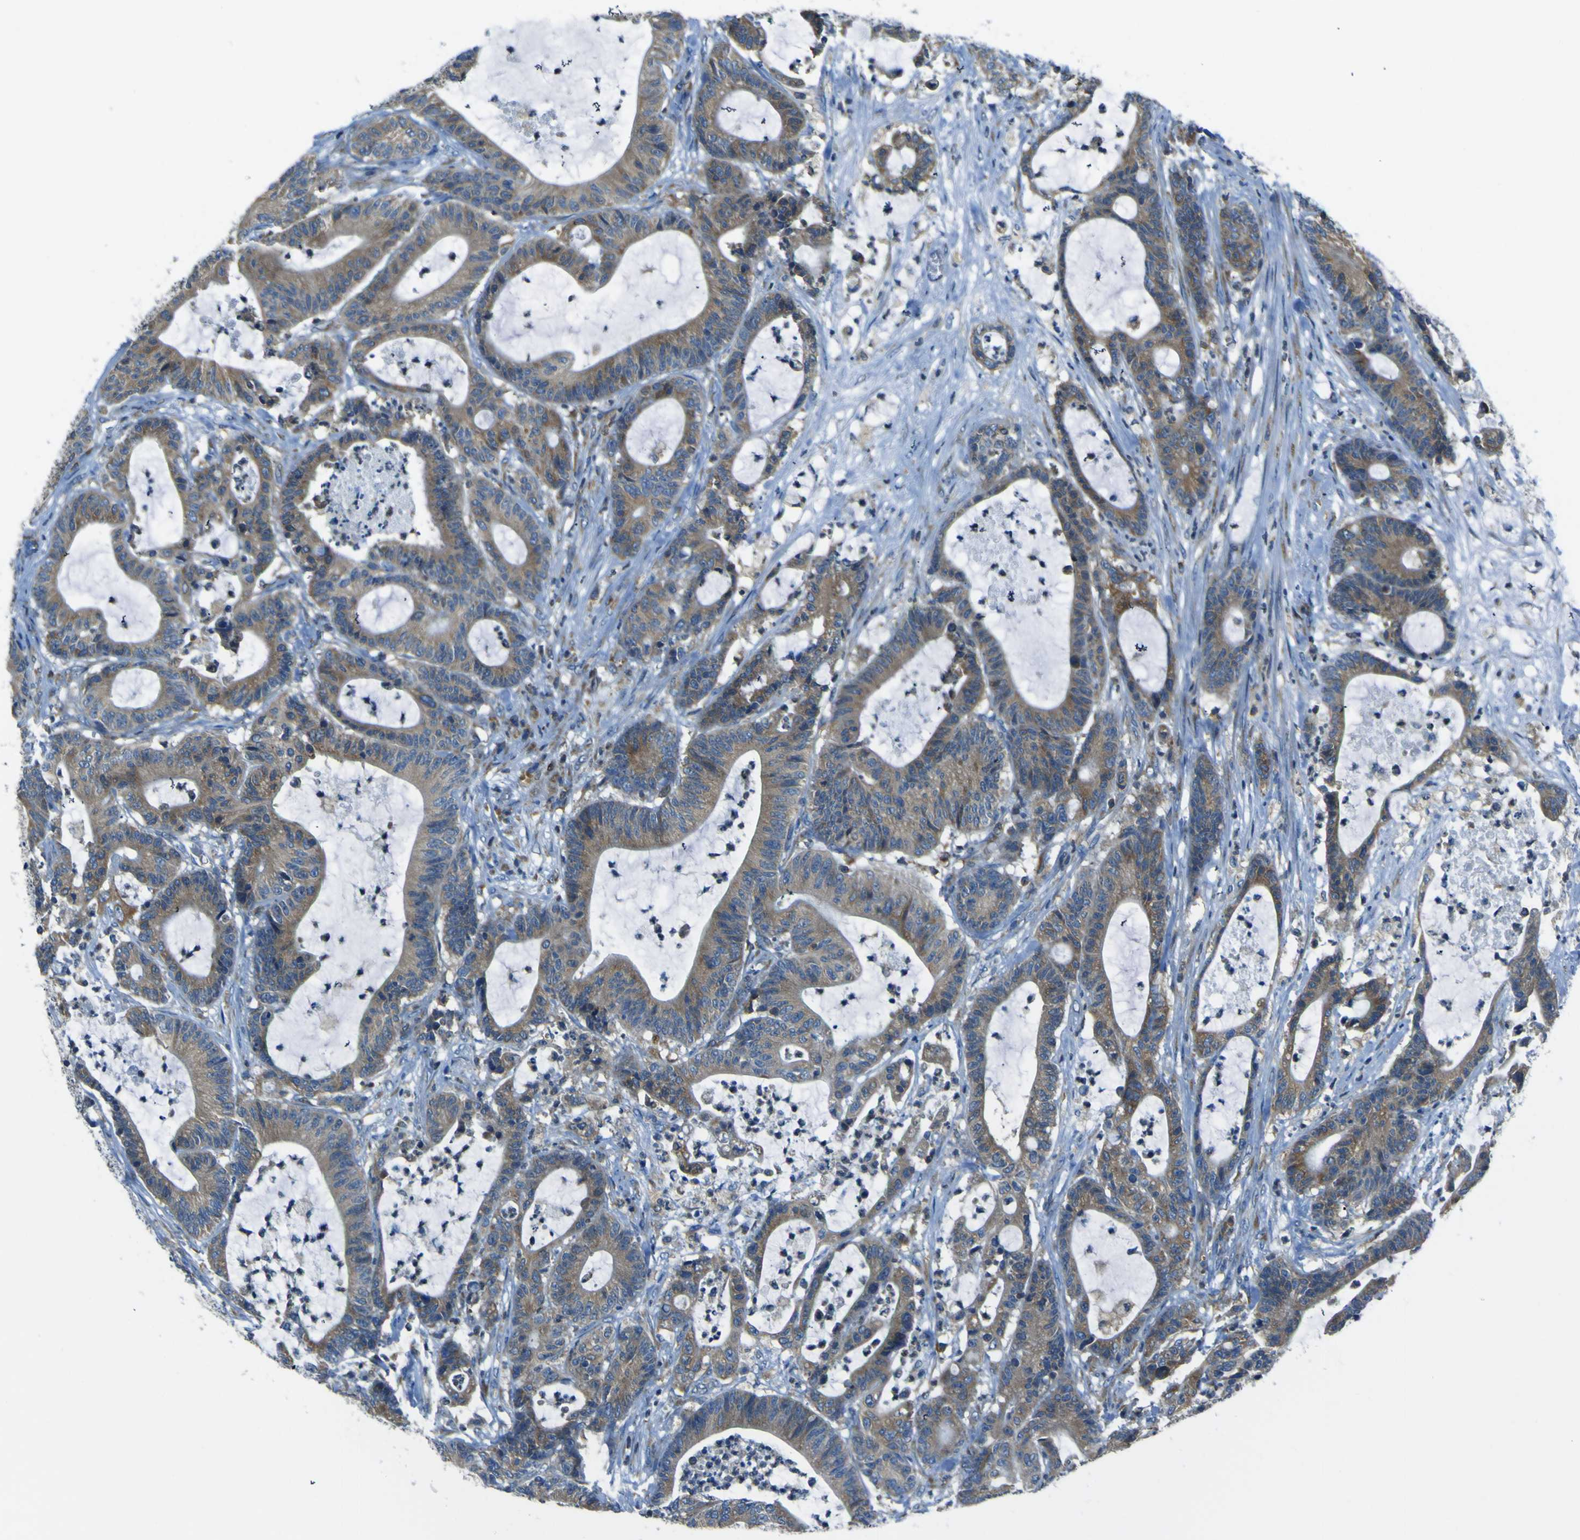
{"staining": {"intensity": "moderate", "quantity": "25%-75%", "location": "cytoplasmic/membranous"}, "tissue": "colorectal cancer", "cell_type": "Tumor cells", "image_type": "cancer", "snomed": [{"axis": "morphology", "description": "Adenocarcinoma, NOS"}, {"axis": "topography", "description": "Colon"}], "caption": "Immunohistochemistry image of adenocarcinoma (colorectal) stained for a protein (brown), which displays medium levels of moderate cytoplasmic/membranous positivity in approximately 25%-75% of tumor cells.", "gene": "STIM1", "patient": {"sex": "female", "age": 84}}